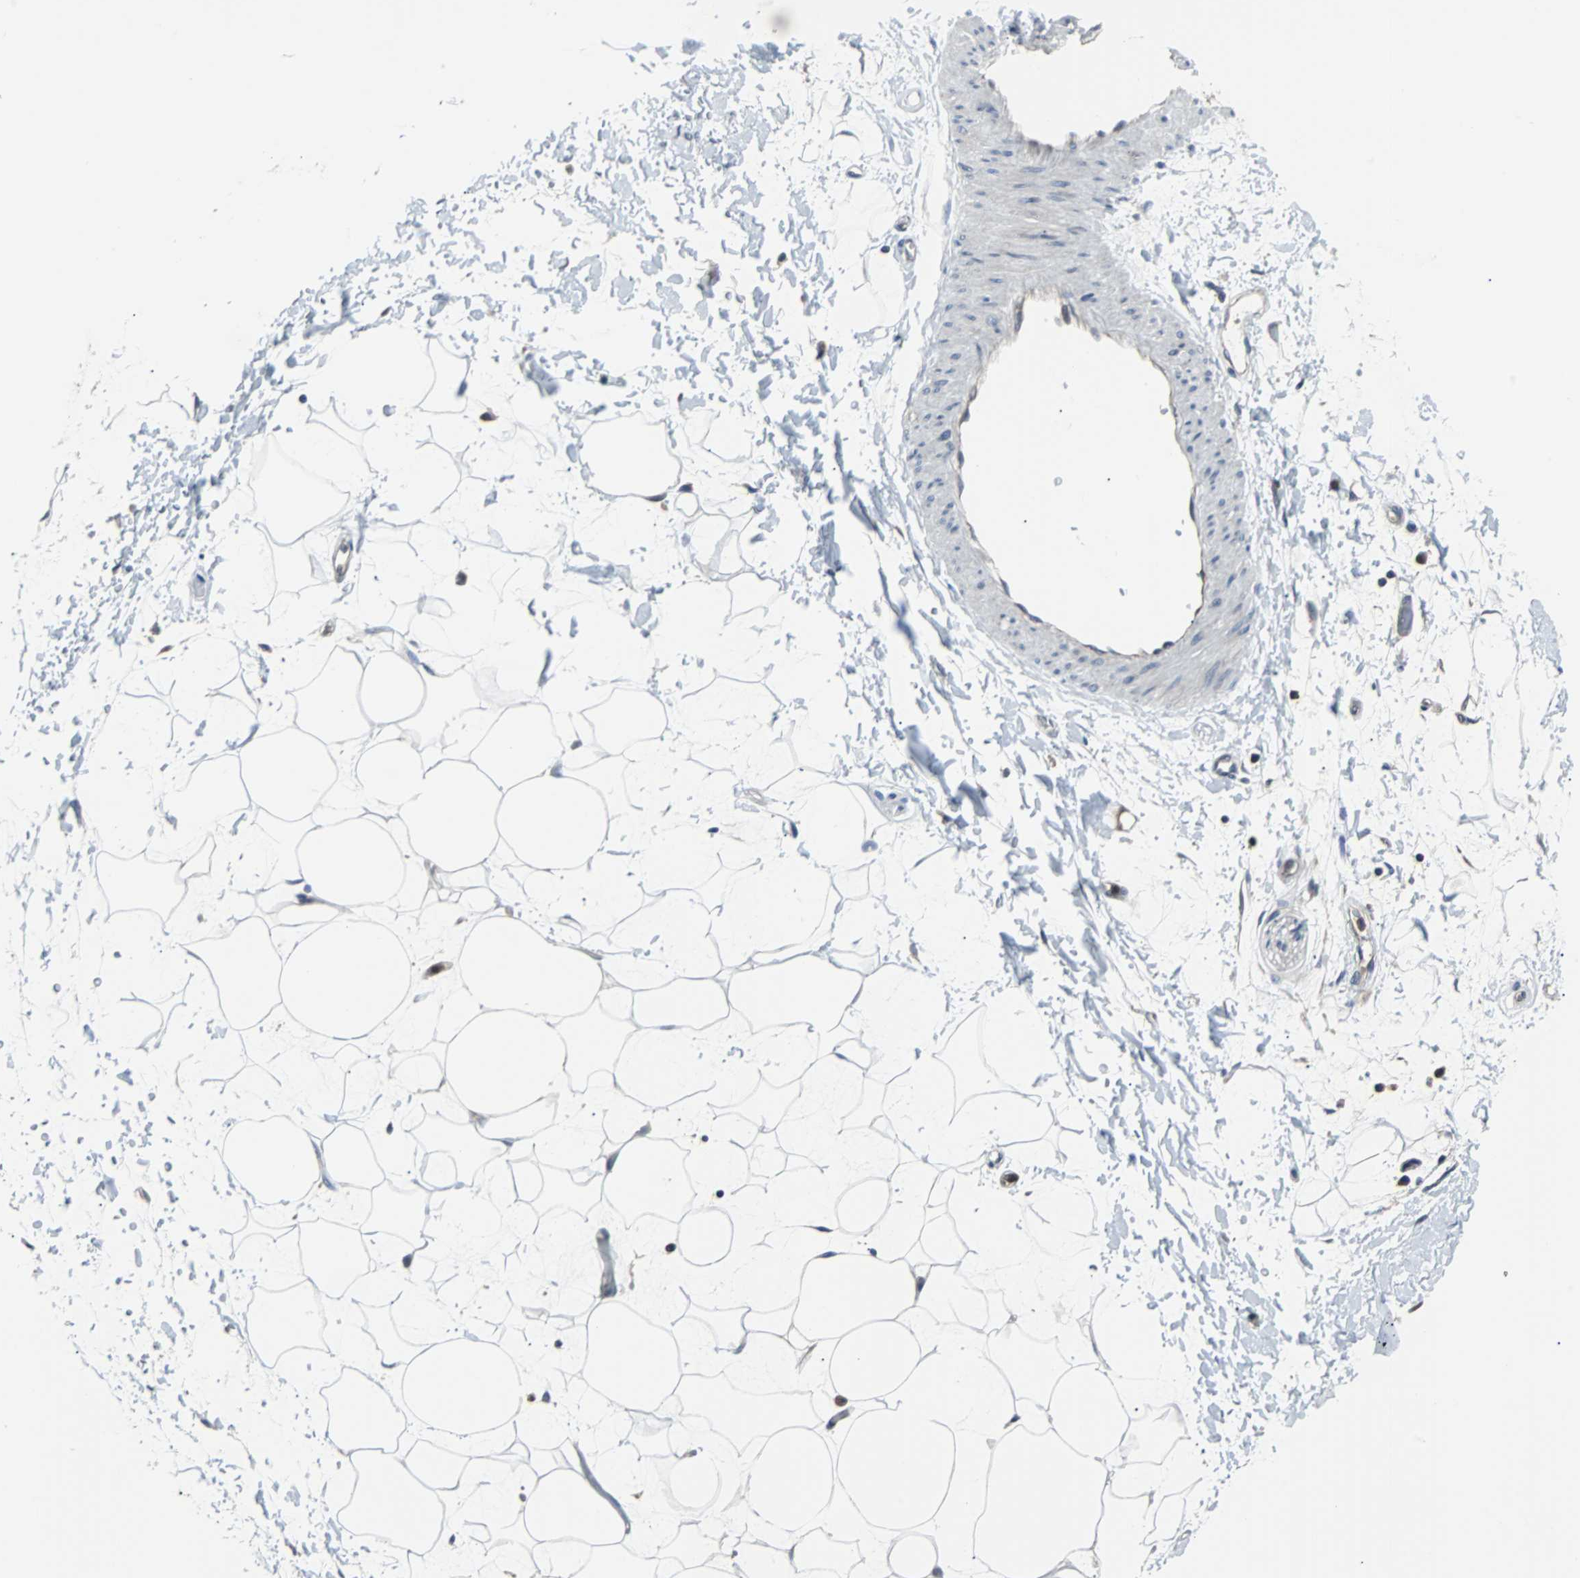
{"staining": {"intensity": "weak", "quantity": ">75%", "location": "cytoplasmic/membranous"}, "tissue": "adipose tissue", "cell_type": "Adipocytes", "image_type": "normal", "snomed": [{"axis": "morphology", "description": "Normal tissue, NOS"}, {"axis": "topography", "description": "Soft tissue"}], "caption": "Normal adipose tissue was stained to show a protein in brown. There is low levels of weak cytoplasmic/membranous expression in approximately >75% of adipocytes.", "gene": "PAK1", "patient": {"sex": "male", "age": 72}}